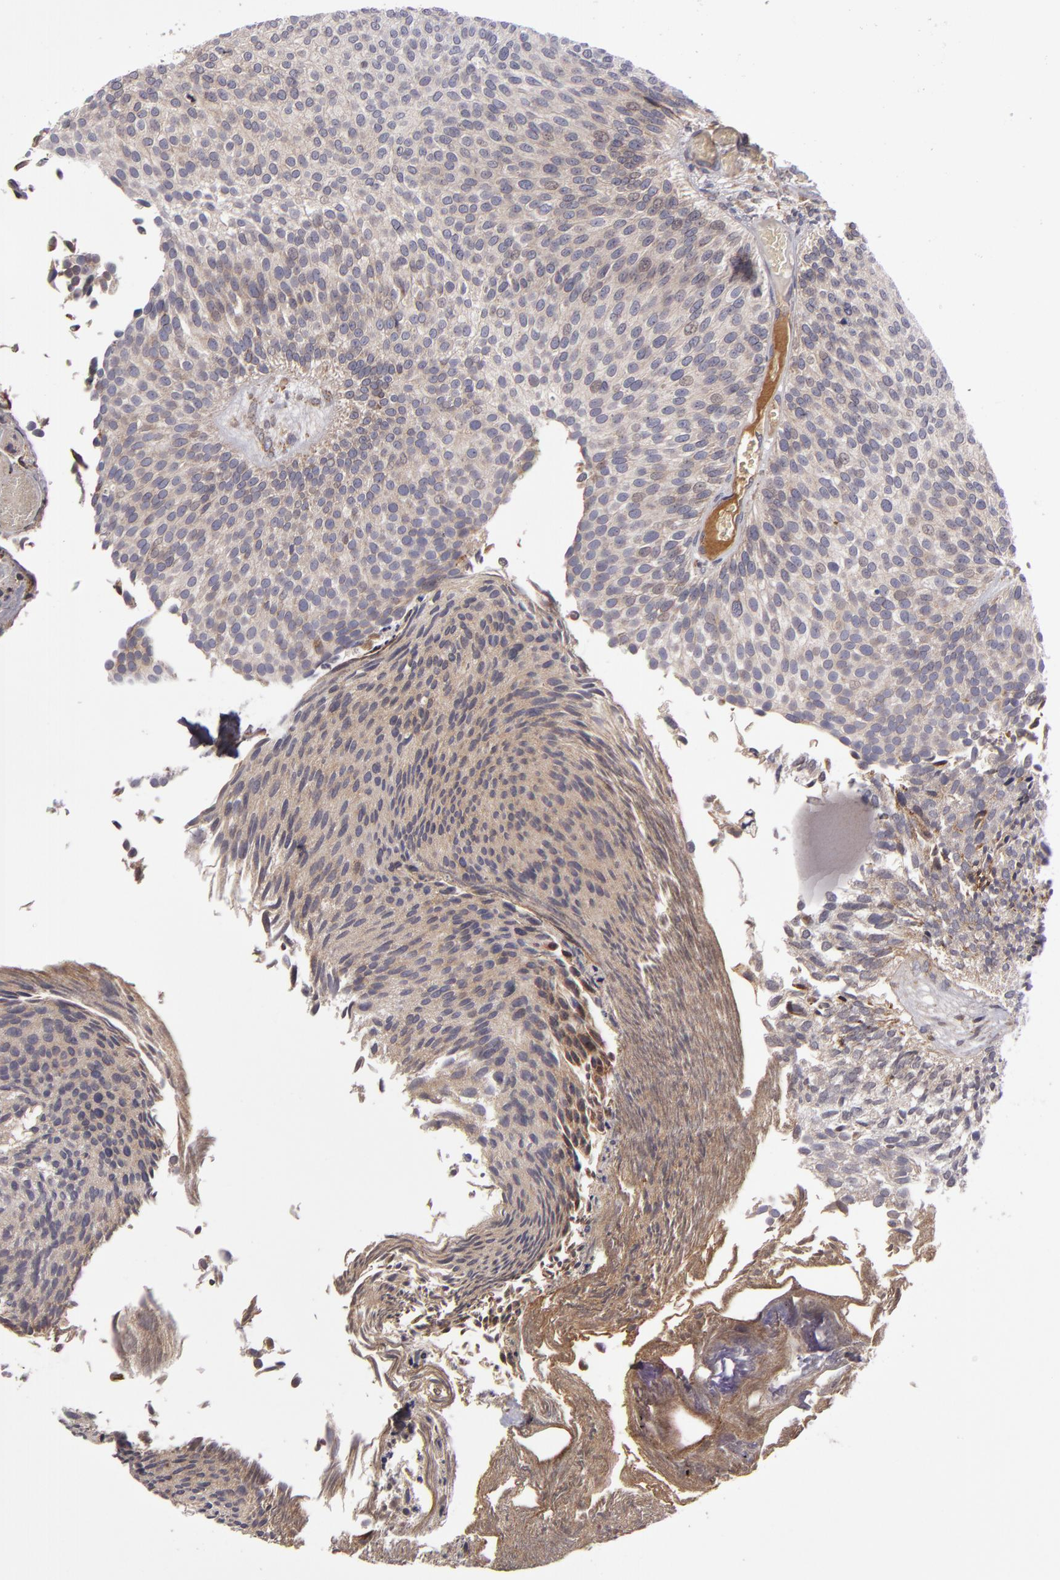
{"staining": {"intensity": "weak", "quantity": ">75%", "location": "cytoplasmic/membranous"}, "tissue": "urothelial cancer", "cell_type": "Tumor cells", "image_type": "cancer", "snomed": [{"axis": "morphology", "description": "Urothelial carcinoma, Low grade"}, {"axis": "topography", "description": "Urinary bladder"}], "caption": "Low-grade urothelial carcinoma stained with immunohistochemistry (IHC) displays weak cytoplasmic/membranous expression in approximately >75% of tumor cells.", "gene": "CFB", "patient": {"sex": "male", "age": 84}}